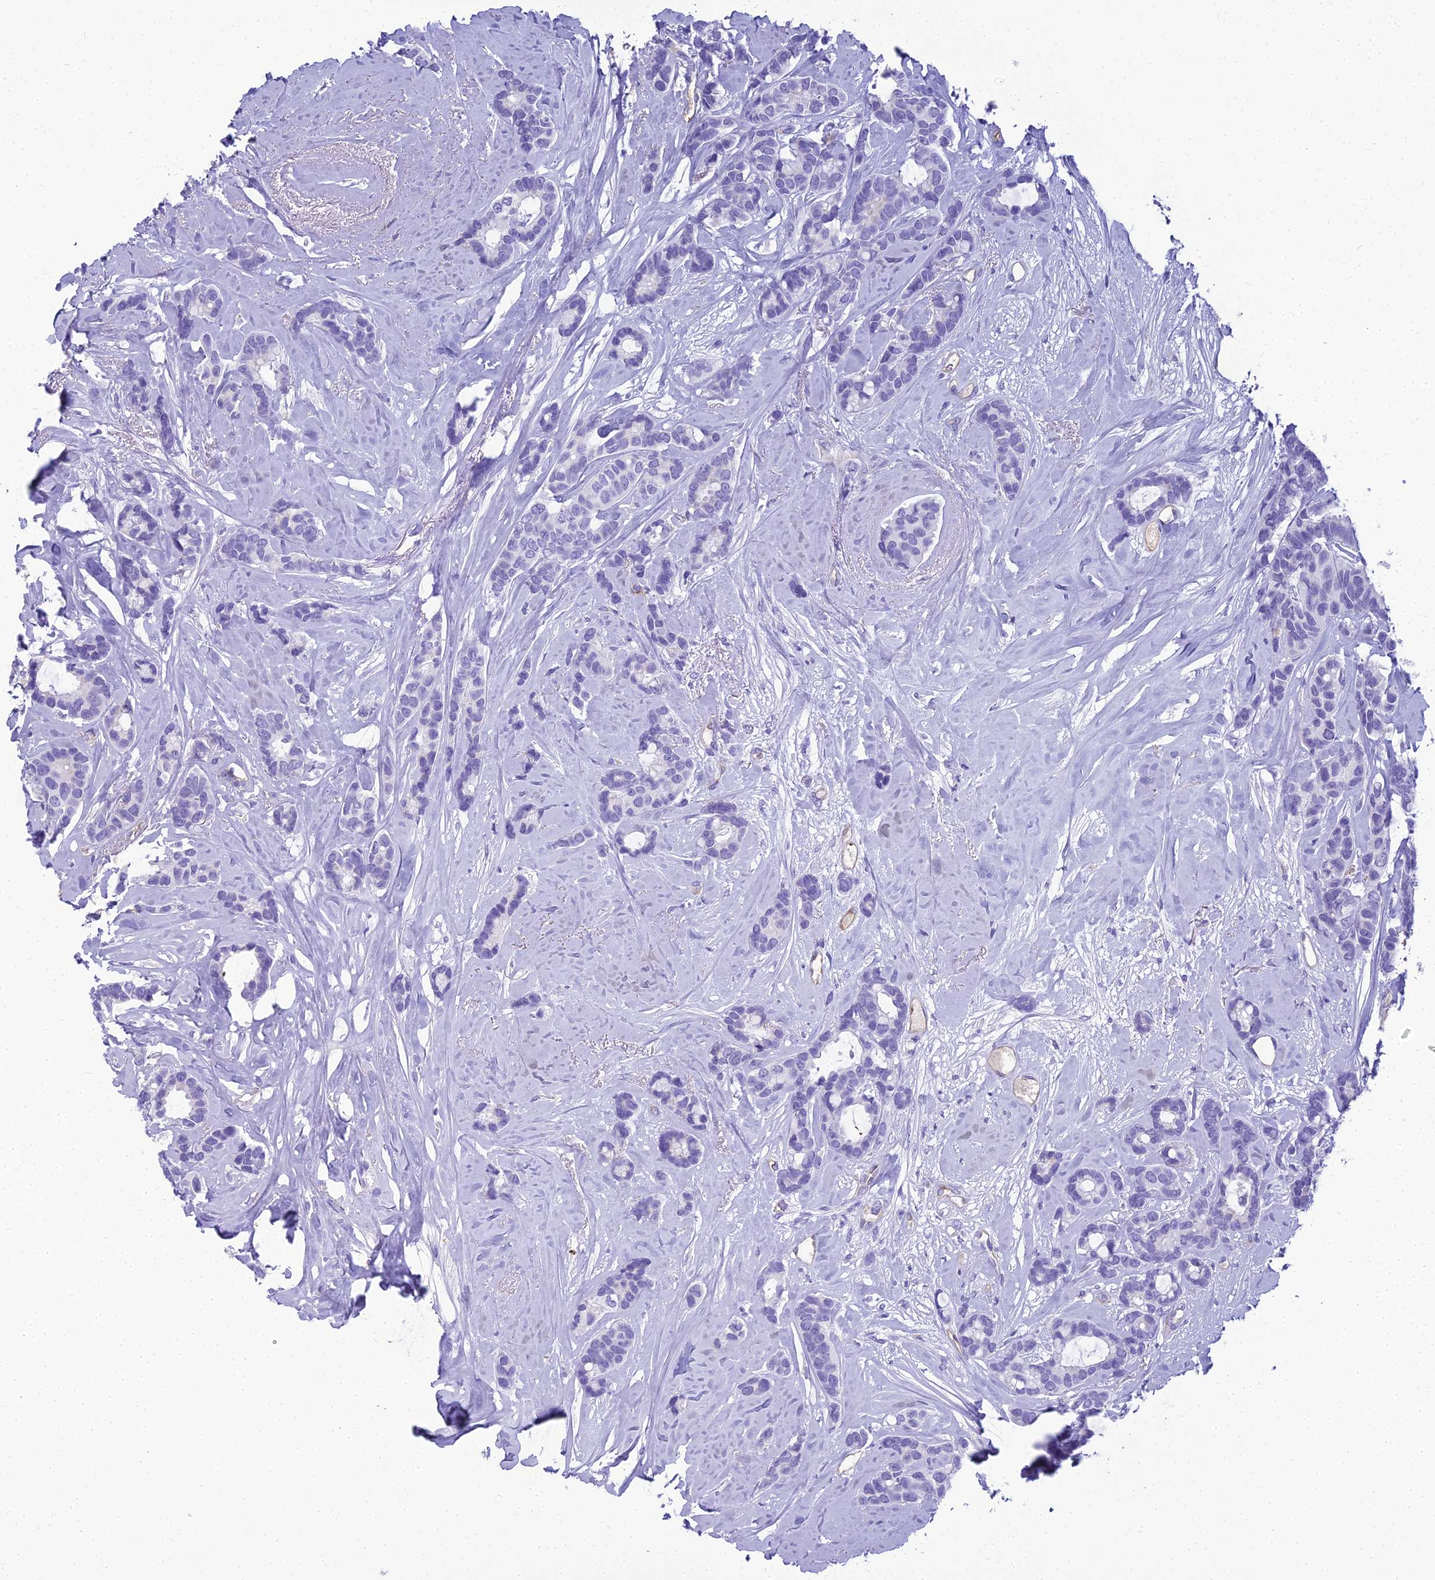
{"staining": {"intensity": "negative", "quantity": "none", "location": "none"}, "tissue": "breast cancer", "cell_type": "Tumor cells", "image_type": "cancer", "snomed": [{"axis": "morphology", "description": "Duct carcinoma"}, {"axis": "topography", "description": "Breast"}], "caption": "The image displays no significant expression in tumor cells of breast infiltrating ductal carcinoma. (DAB immunohistochemistry visualized using brightfield microscopy, high magnification).", "gene": "NINJ1", "patient": {"sex": "female", "age": 87}}